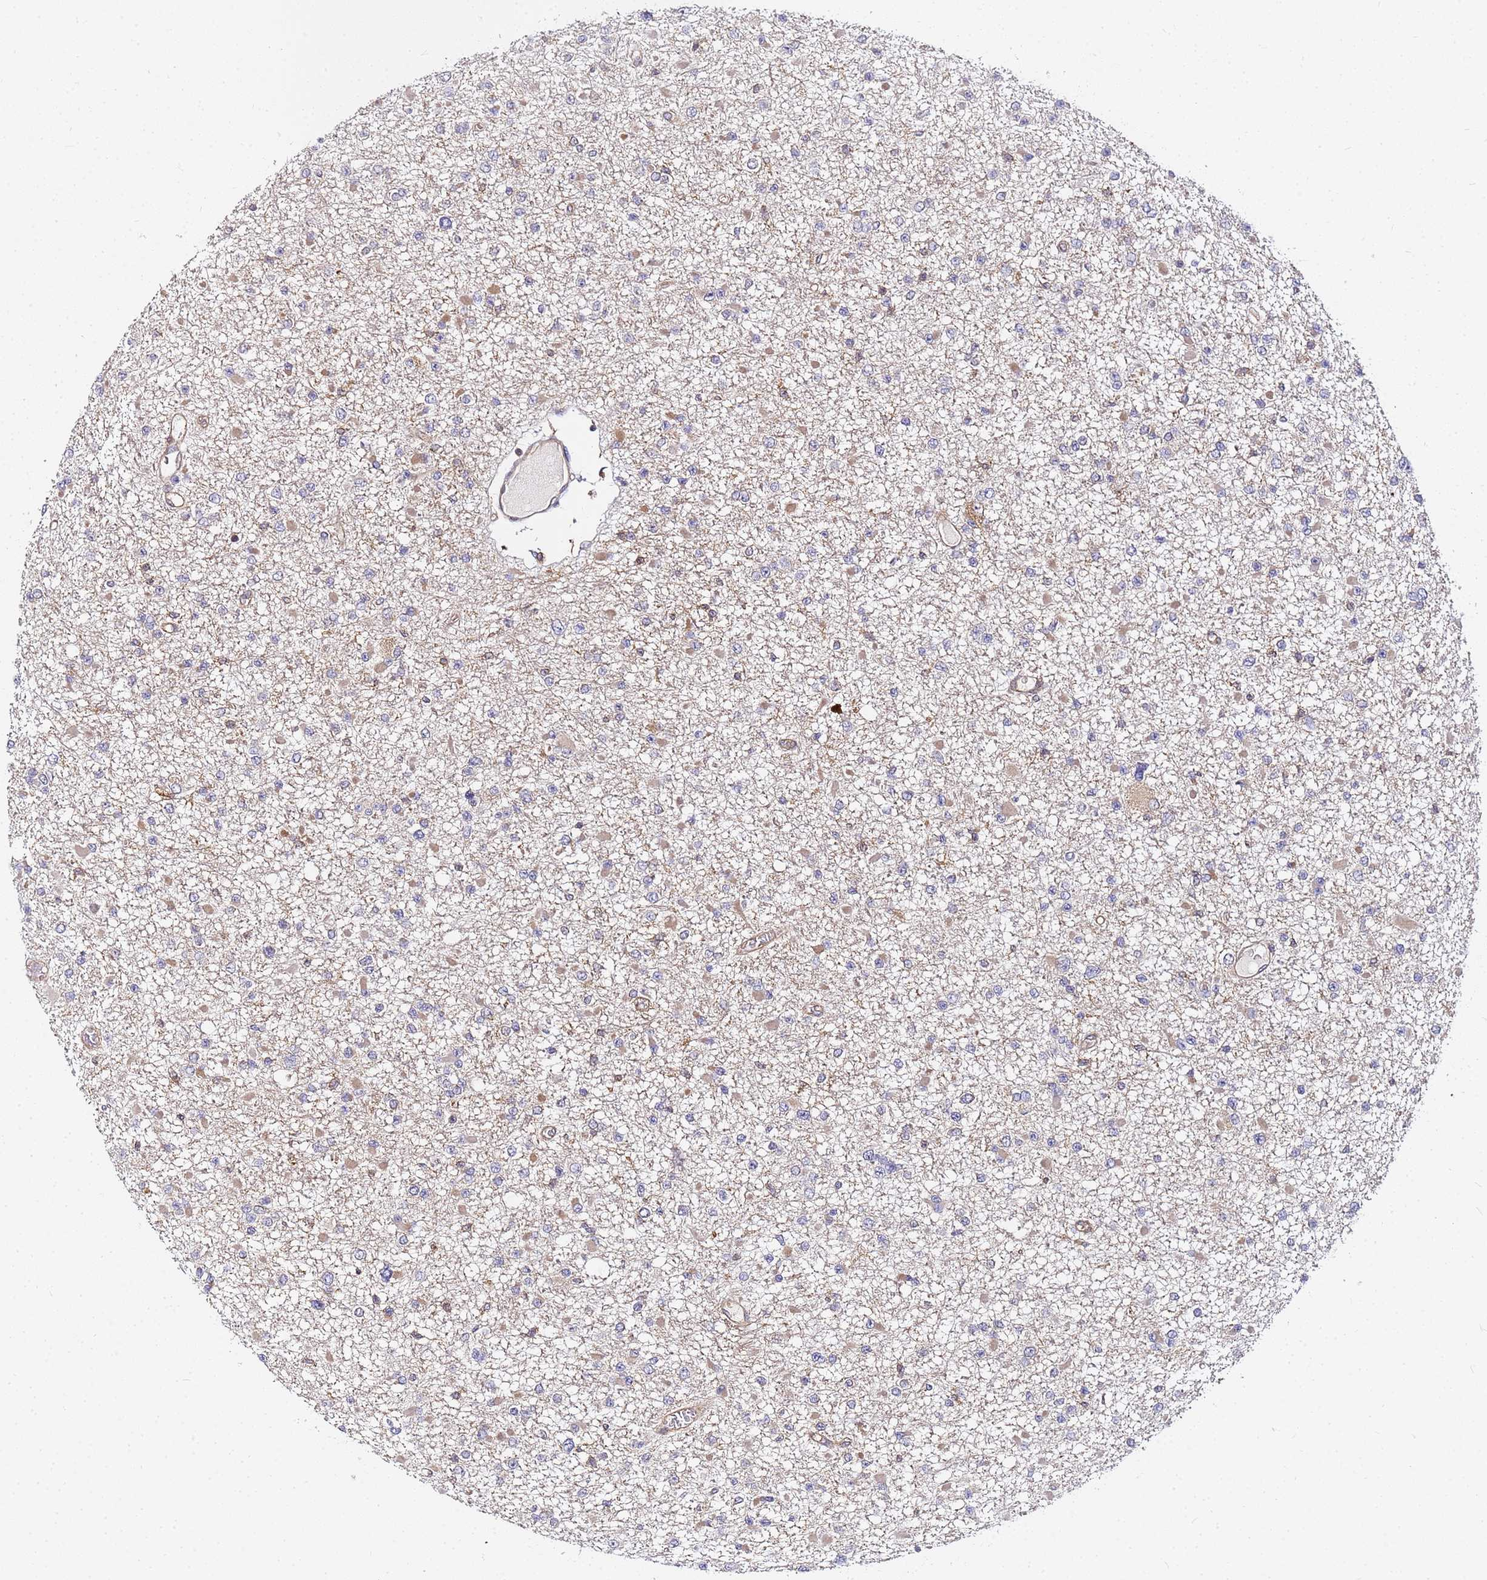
{"staining": {"intensity": "weak", "quantity": "25%-75%", "location": "cytoplasmic/membranous"}, "tissue": "glioma", "cell_type": "Tumor cells", "image_type": "cancer", "snomed": [{"axis": "morphology", "description": "Glioma, malignant, Low grade"}, {"axis": "topography", "description": "Brain"}], "caption": "Protein expression analysis of glioma reveals weak cytoplasmic/membranous positivity in about 25%-75% of tumor cells.", "gene": "CHM", "patient": {"sex": "female", "age": 22}}